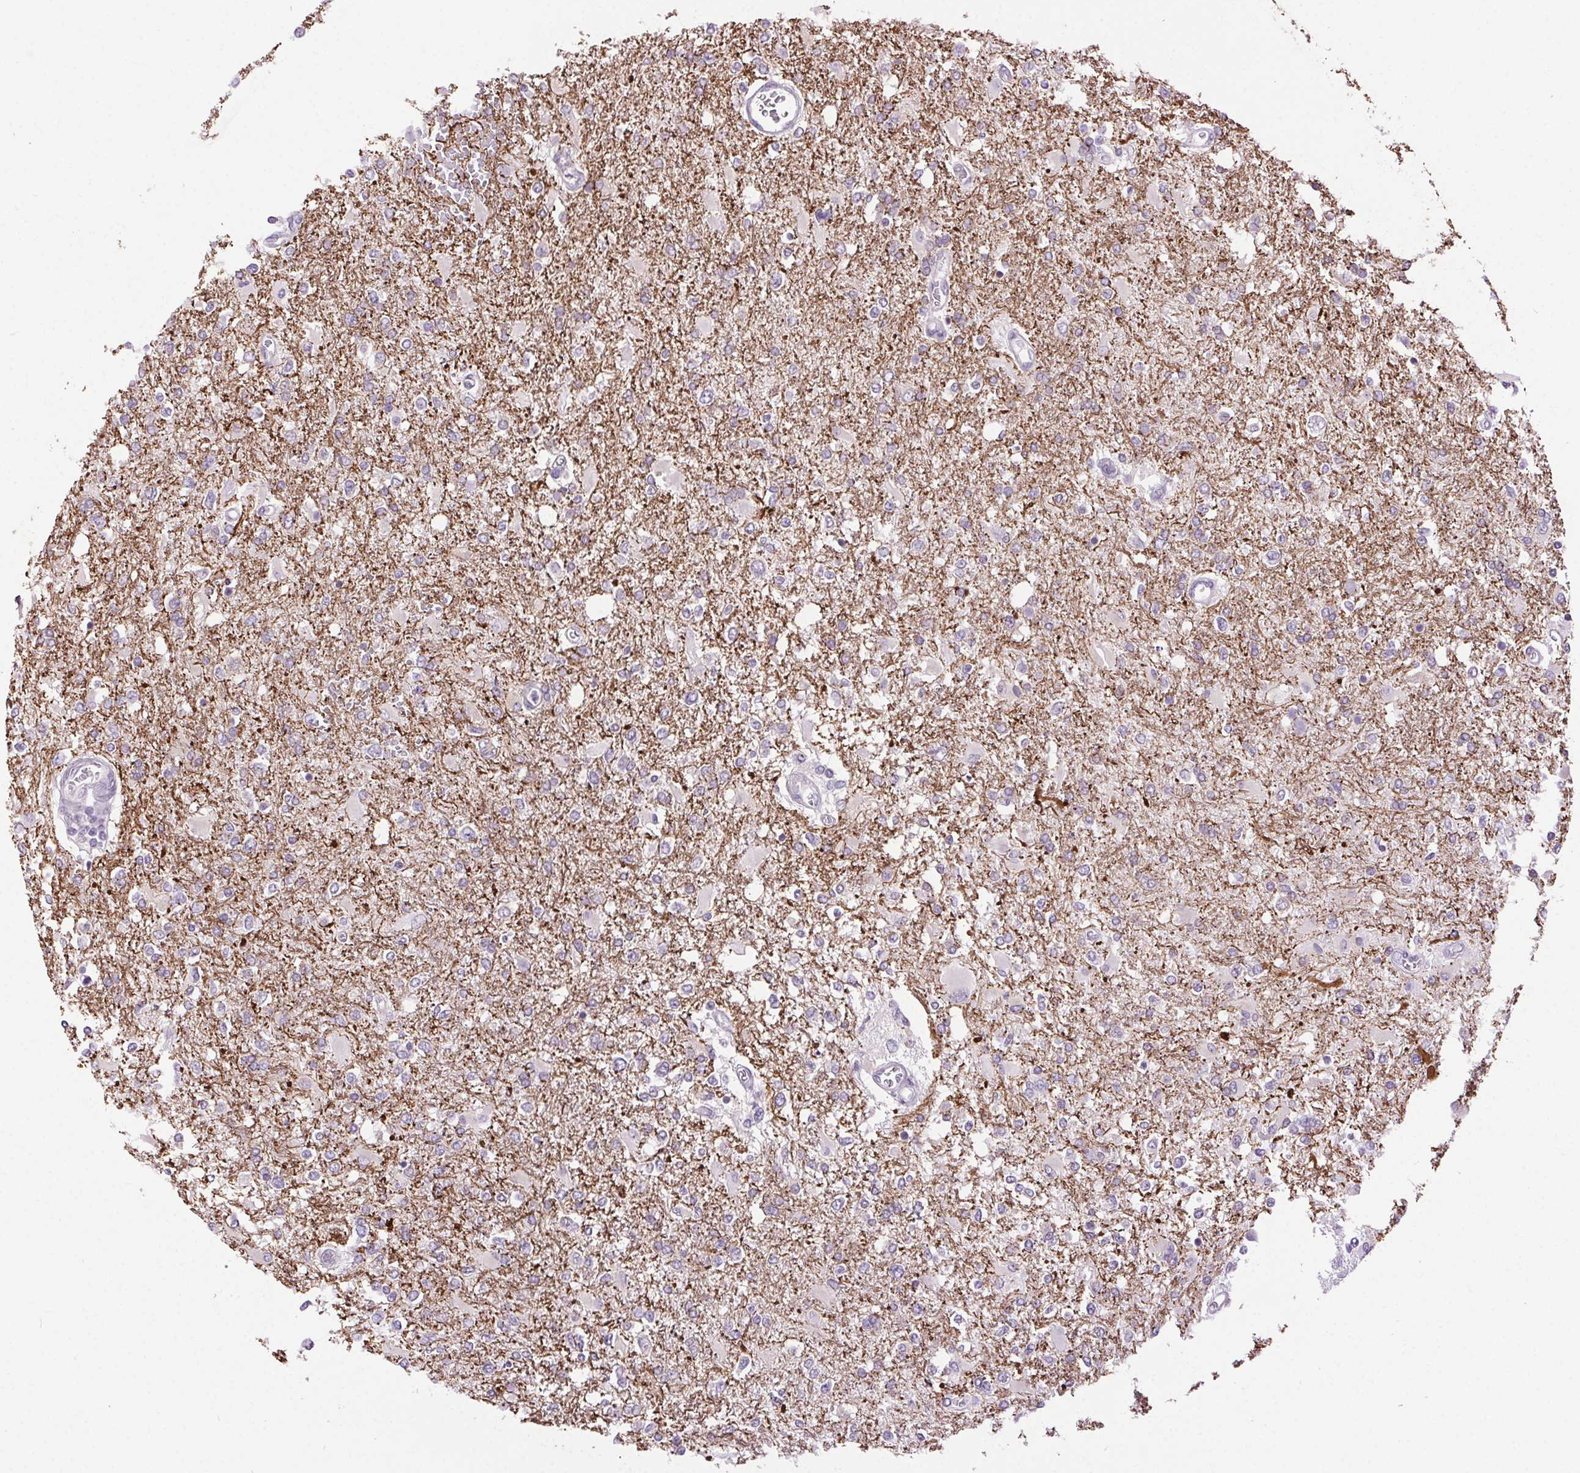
{"staining": {"intensity": "negative", "quantity": "none", "location": "none"}, "tissue": "glioma", "cell_type": "Tumor cells", "image_type": "cancer", "snomed": [{"axis": "morphology", "description": "Glioma, malignant, High grade"}, {"axis": "topography", "description": "Cerebral cortex"}], "caption": "An image of human high-grade glioma (malignant) is negative for staining in tumor cells.", "gene": "SYT11", "patient": {"sex": "male", "age": 79}}